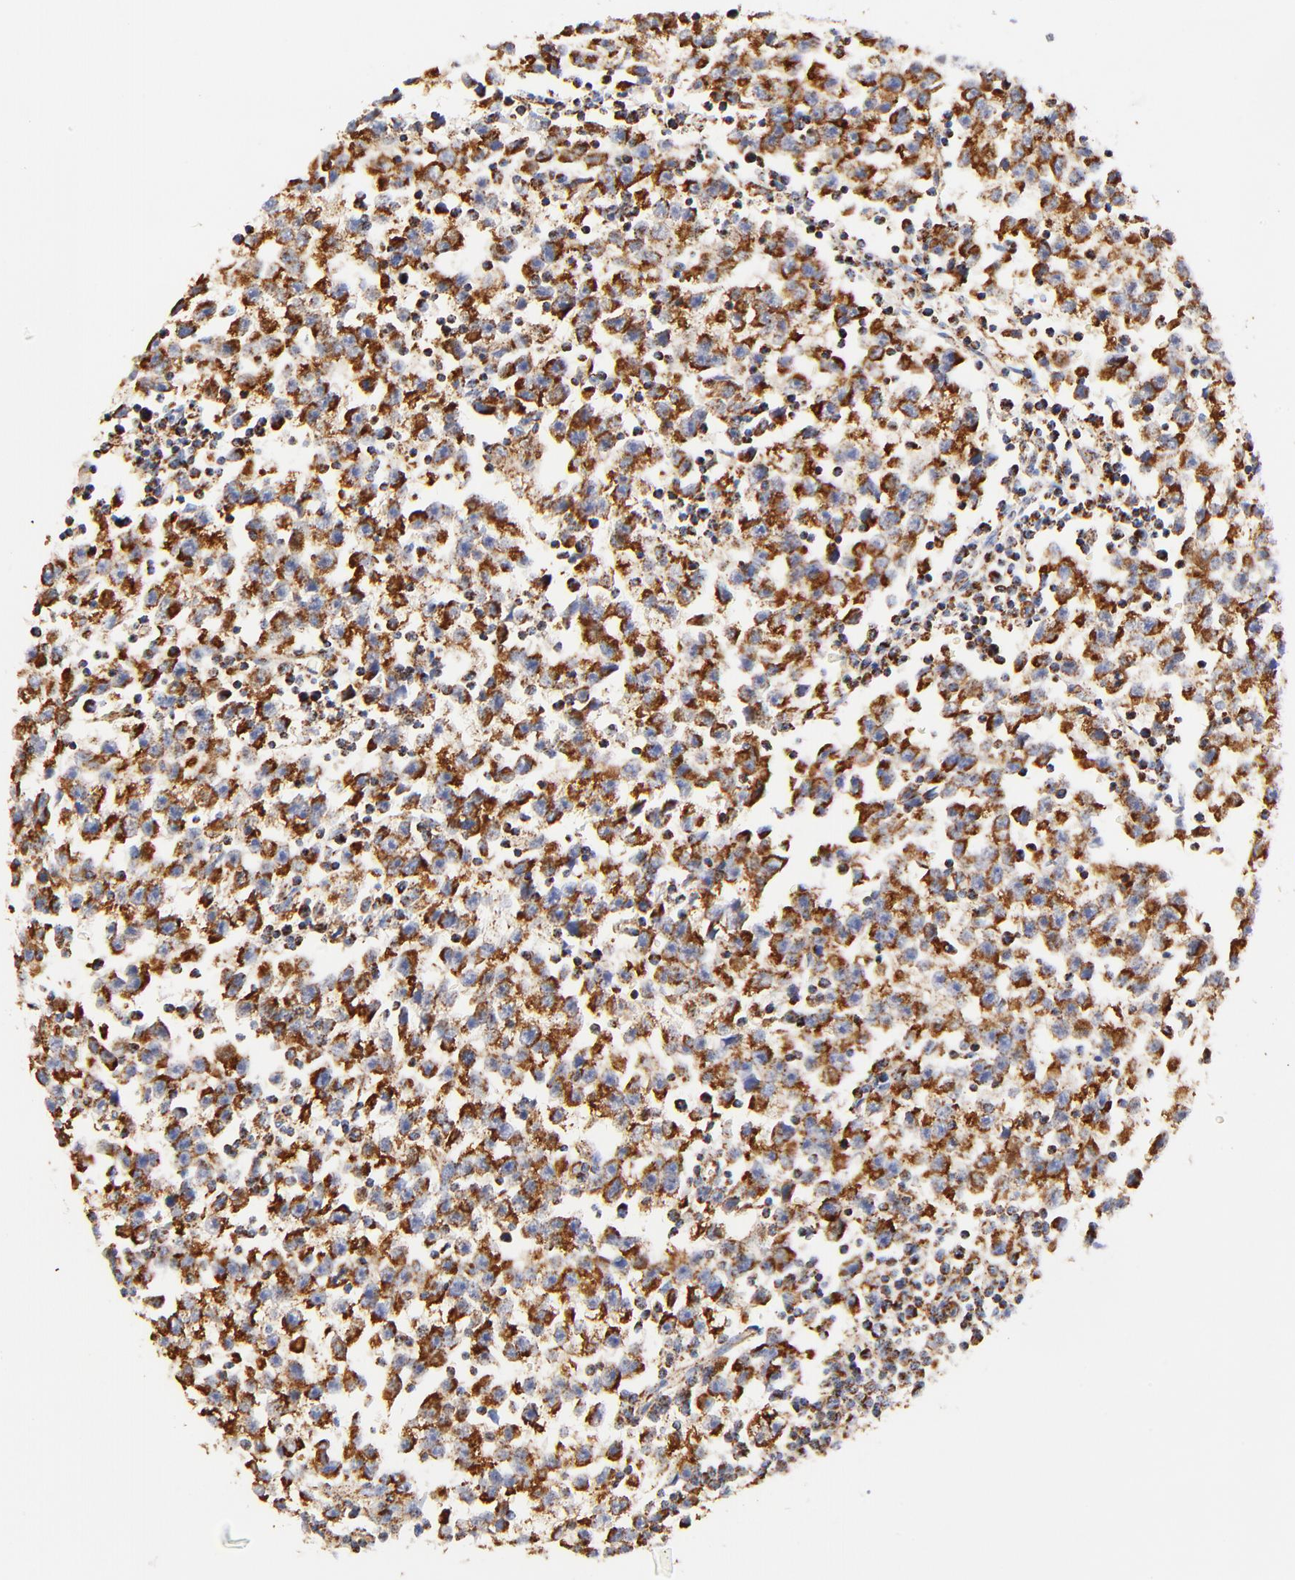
{"staining": {"intensity": "strong", "quantity": ">75%", "location": "cytoplasmic/membranous"}, "tissue": "testis cancer", "cell_type": "Tumor cells", "image_type": "cancer", "snomed": [{"axis": "morphology", "description": "Seminoma, NOS"}, {"axis": "topography", "description": "Testis"}], "caption": "Seminoma (testis) stained with DAB (3,3'-diaminobenzidine) immunohistochemistry (IHC) exhibits high levels of strong cytoplasmic/membranous staining in about >75% of tumor cells.", "gene": "ATP5F1D", "patient": {"sex": "male", "age": 35}}